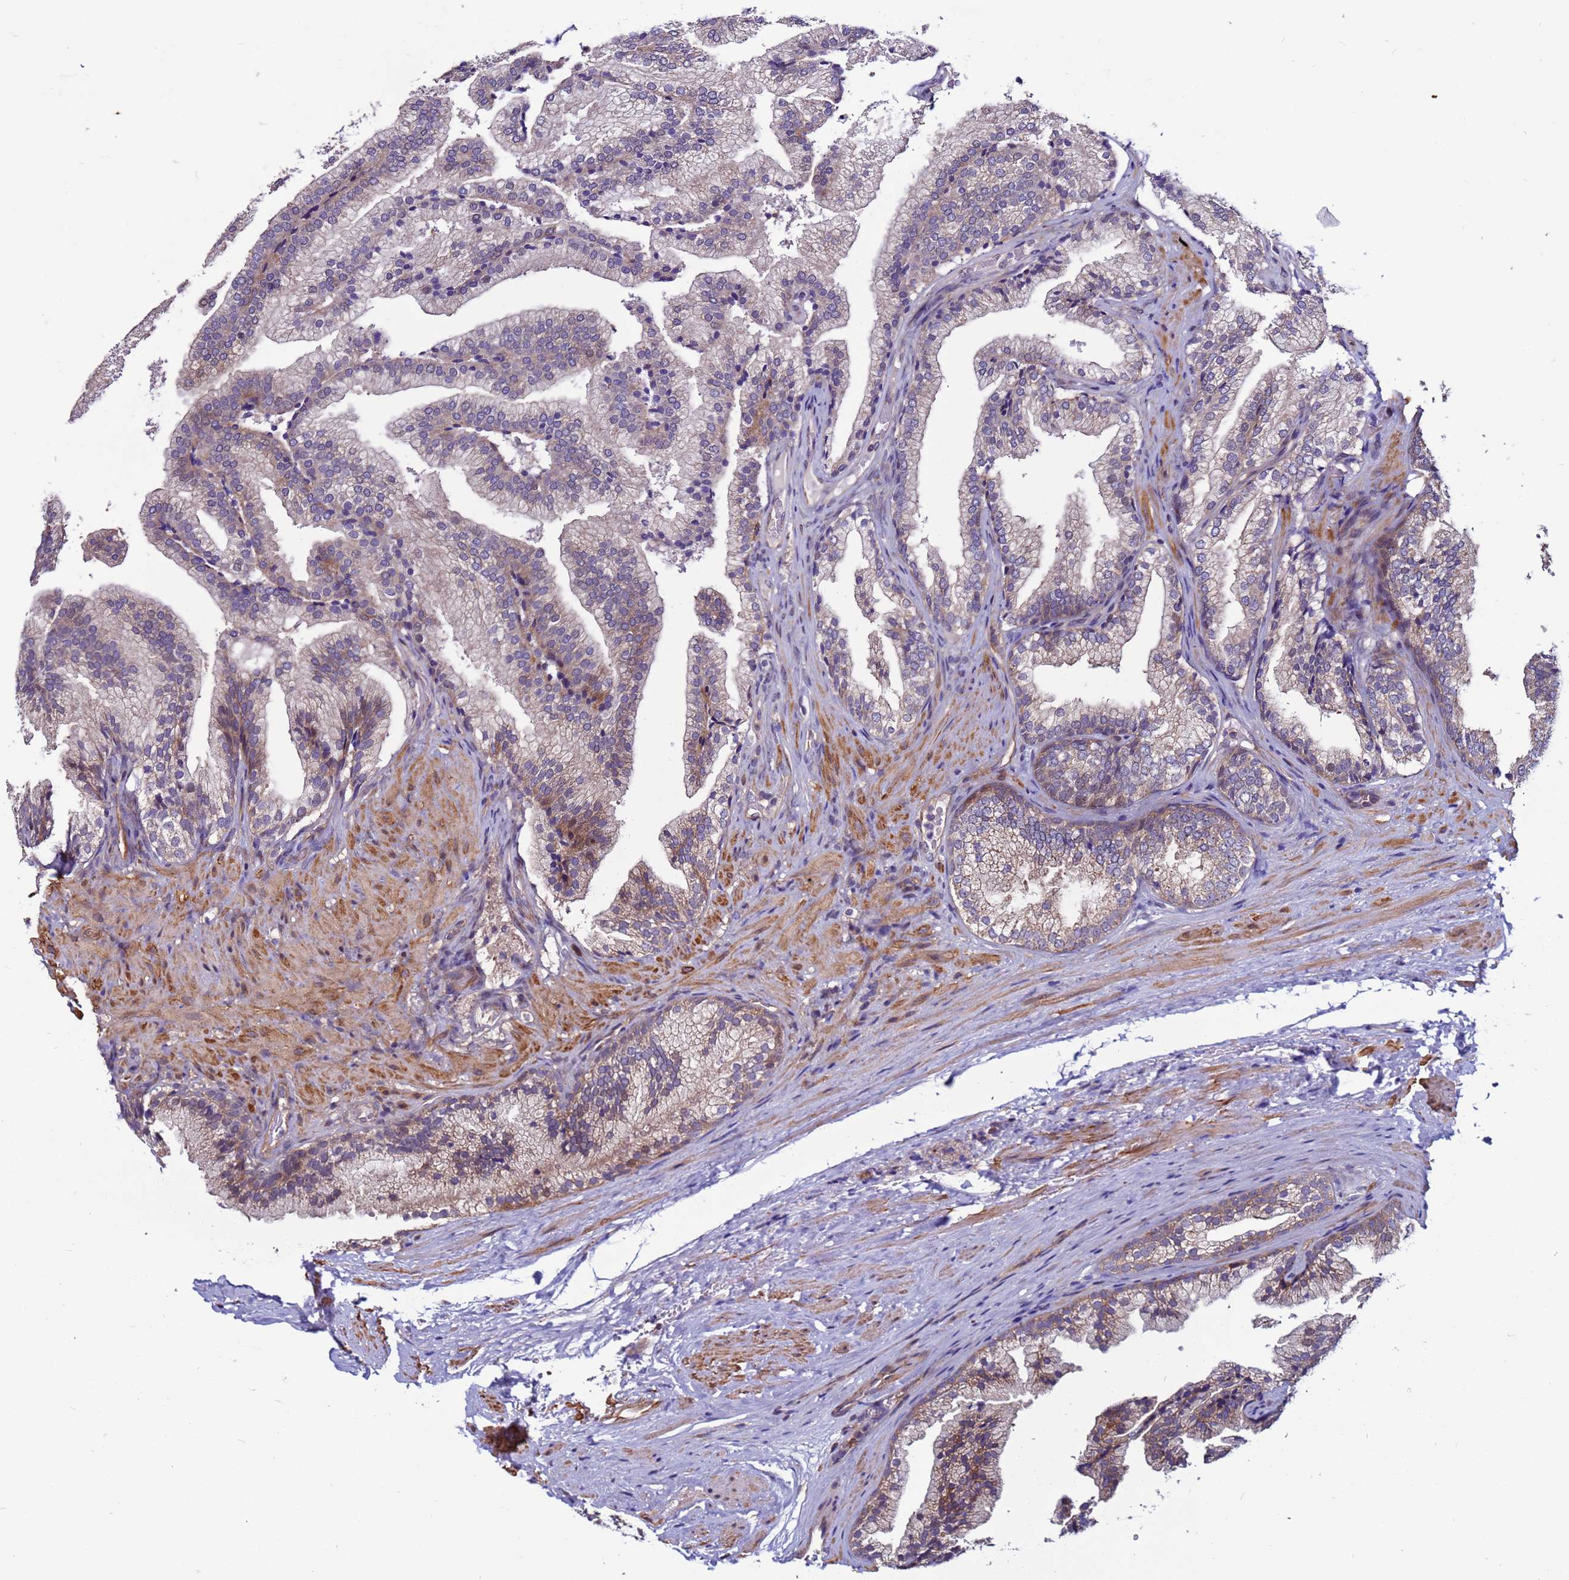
{"staining": {"intensity": "weak", "quantity": "25%-75%", "location": "cytoplasmic/membranous"}, "tissue": "prostate", "cell_type": "Glandular cells", "image_type": "normal", "snomed": [{"axis": "morphology", "description": "Normal tissue, NOS"}, {"axis": "topography", "description": "Prostate"}], "caption": "Weak cytoplasmic/membranous protein positivity is appreciated in approximately 25%-75% of glandular cells in prostate. (IHC, brightfield microscopy, high magnification).", "gene": "GAREM1", "patient": {"sex": "male", "age": 76}}